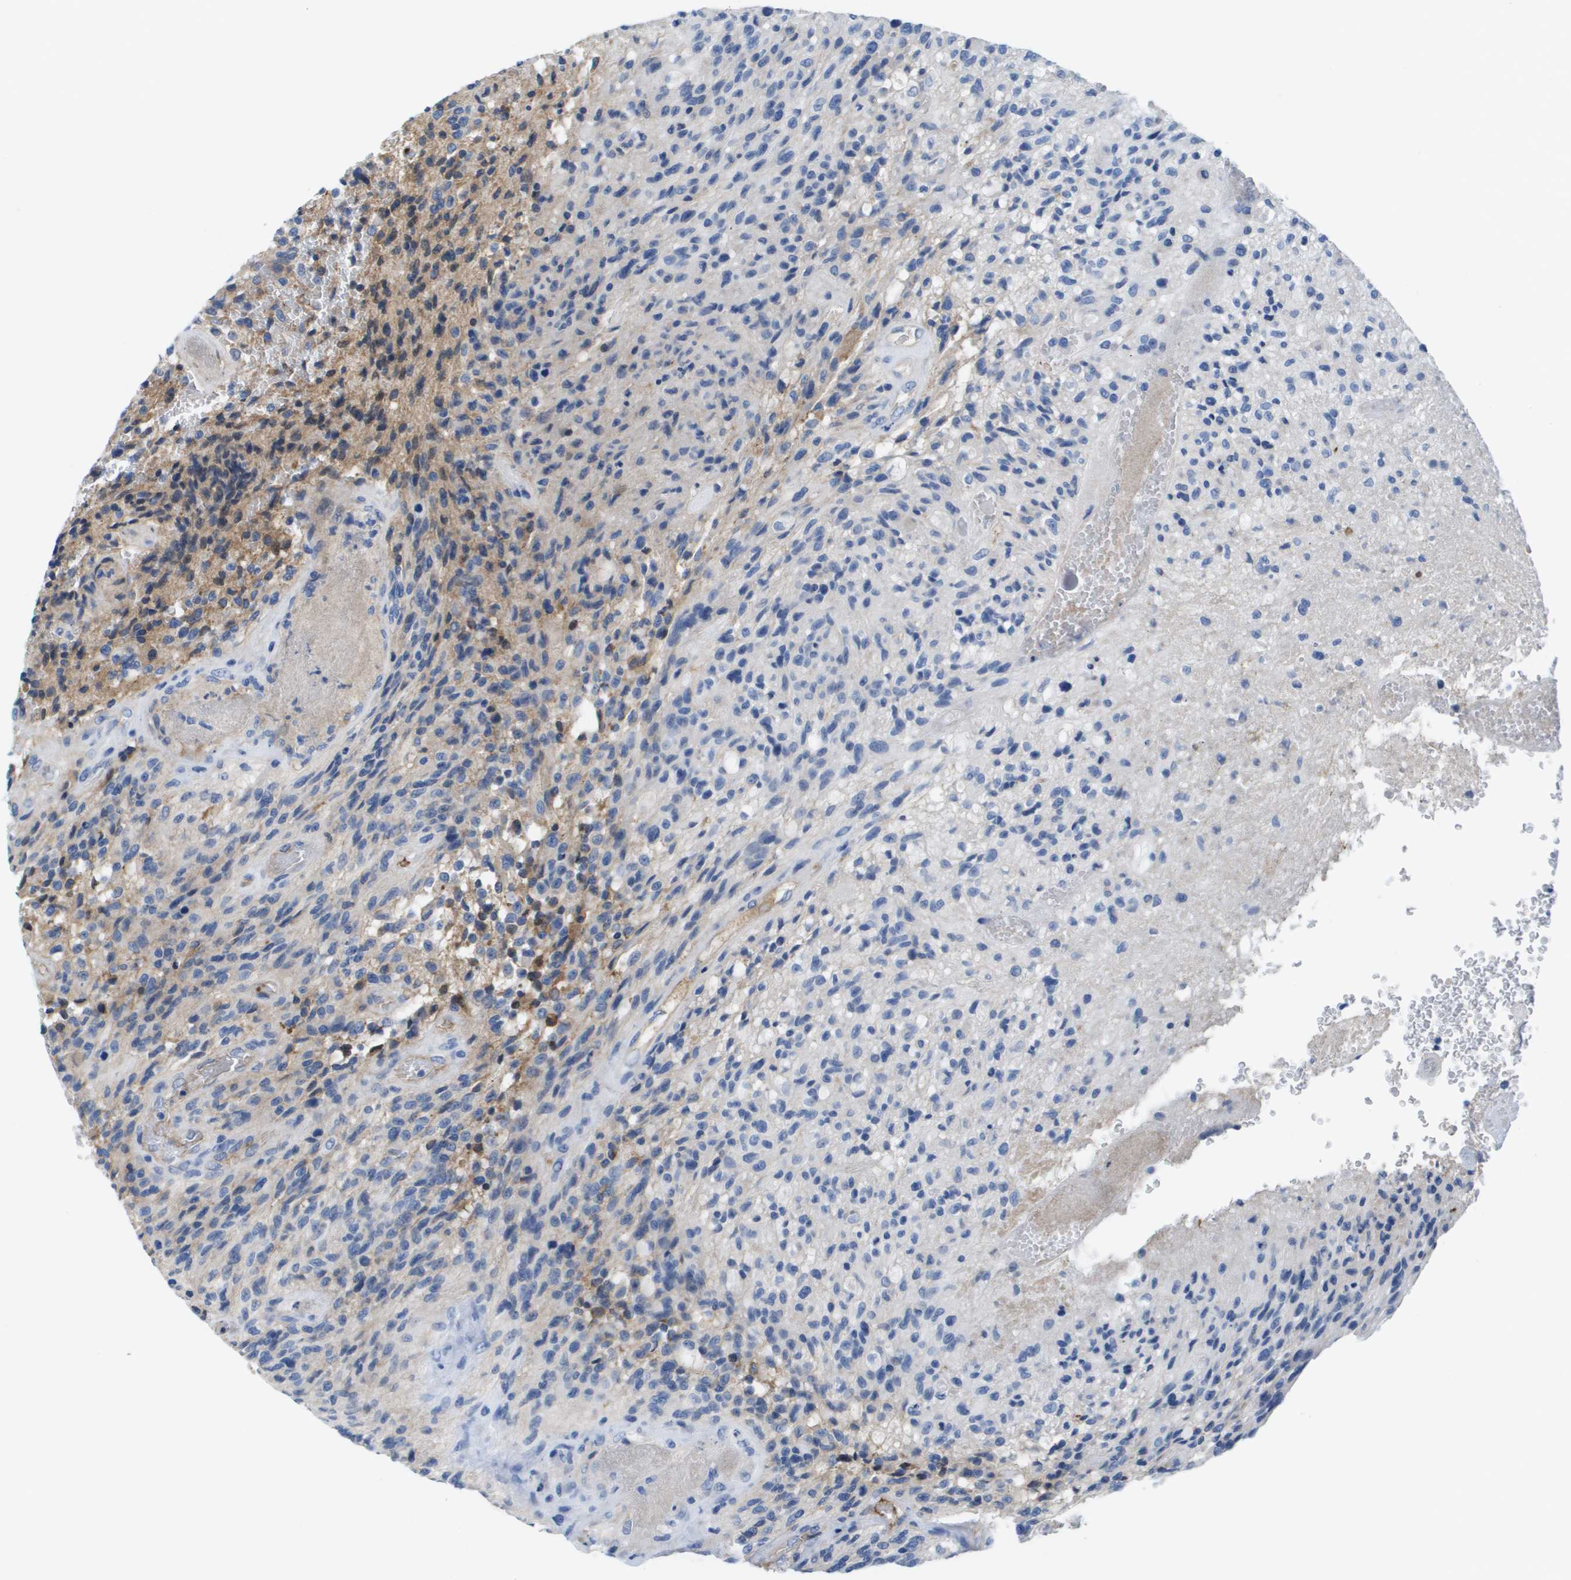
{"staining": {"intensity": "negative", "quantity": "none", "location": "none"}, "tissue": "glioma", "cell_type": "Tumor cells", "image_type": "cancer", "snomed": [{"axis": "morphology", "description": "Glioma, malignant, Low grade"}, {"axis": "topography", "description": "Brain"}], "caption": "Tumor cells show no significant protein staining in malignant low-grade glioma. (DAB IHC visualized using brightfield microscopy, high magnification).", "gene": "APOA1", "patient": {"sex": "male", "age": 77}}